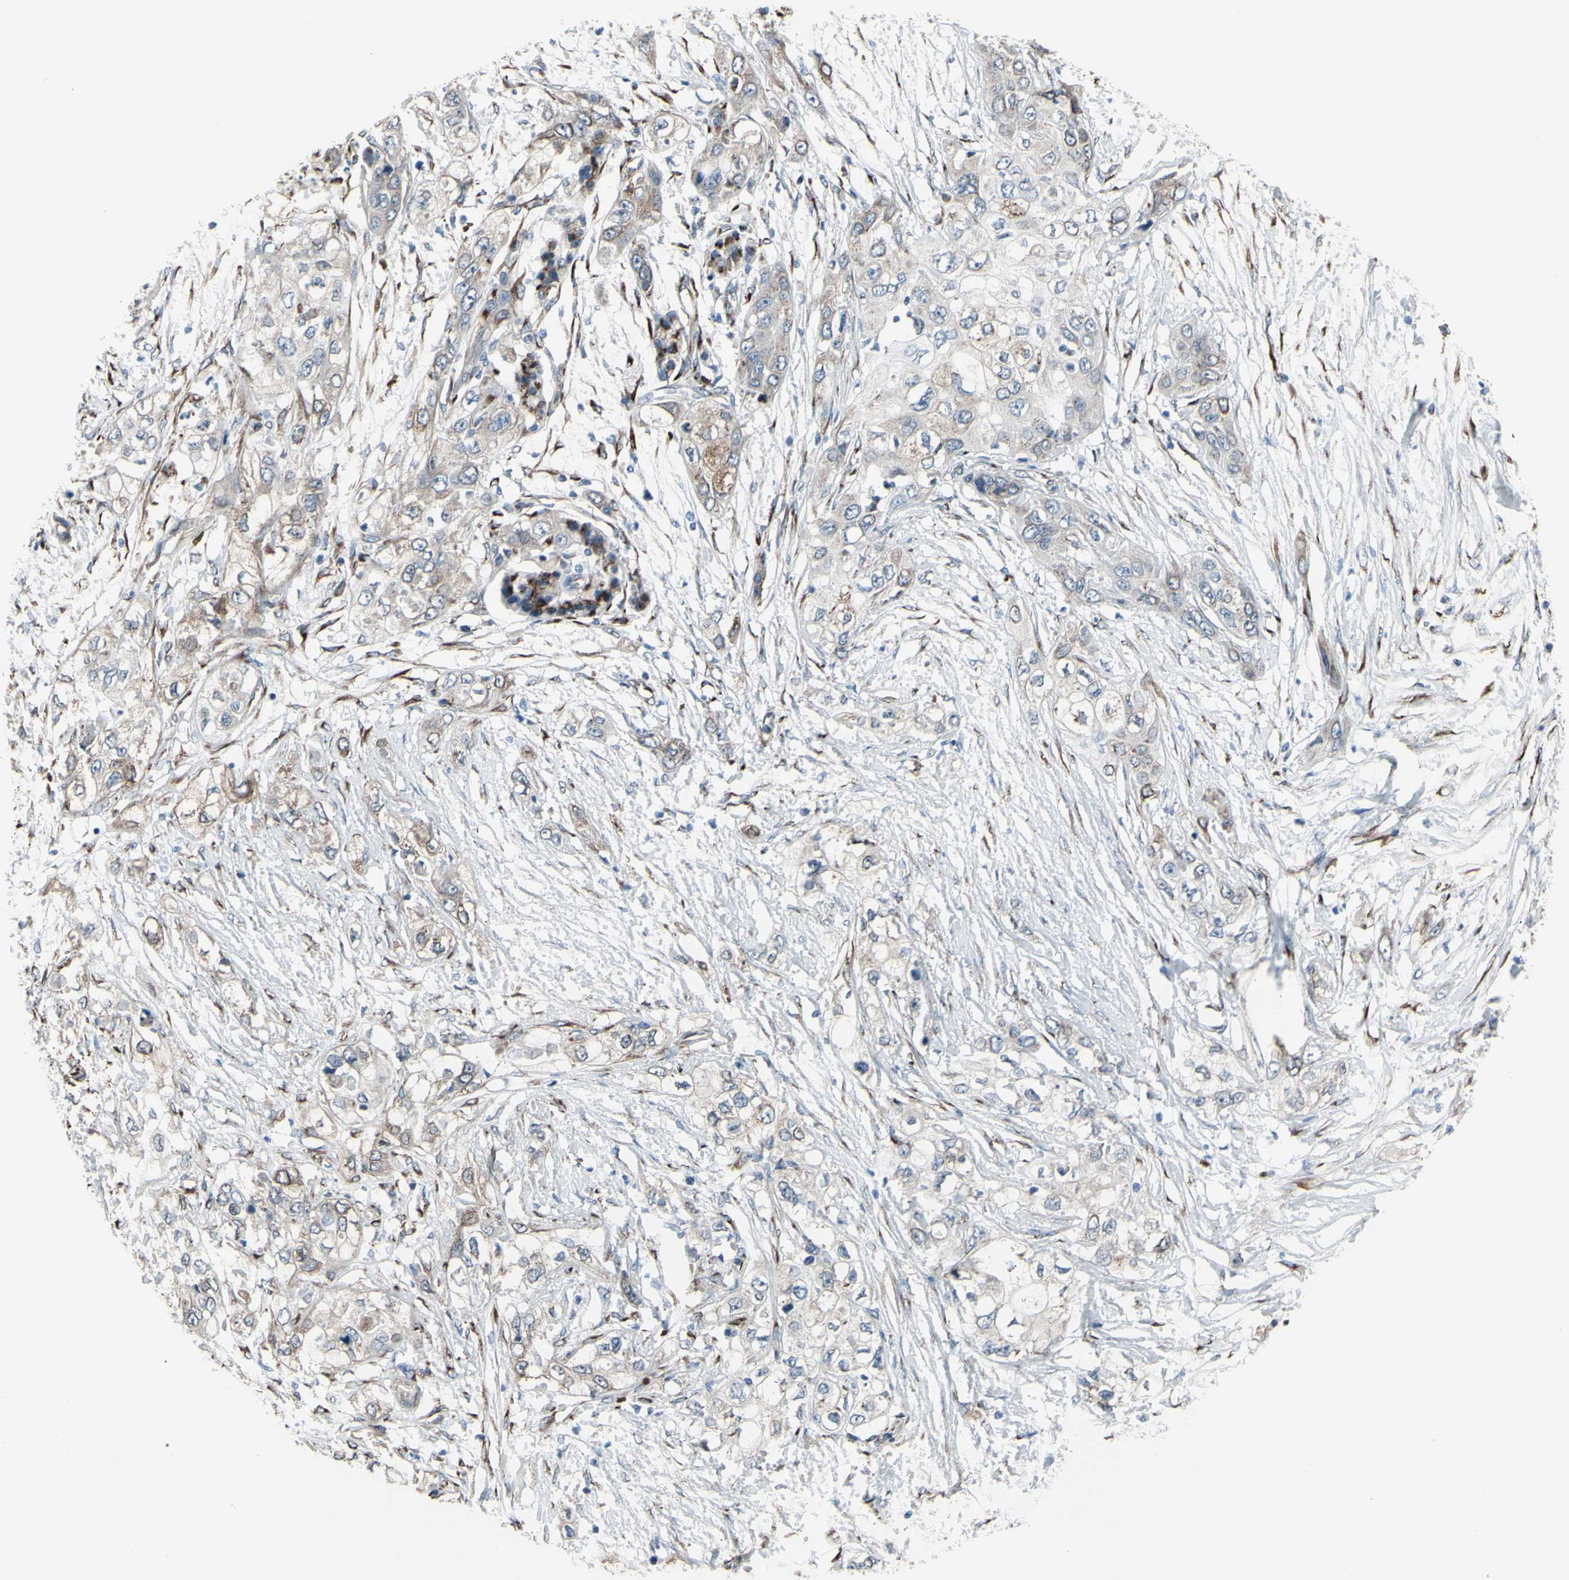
{"staining": {"intensity": "moderate", "quantity": "25%-75%", "location": "cytoplasmic/membranous"}, "tissue": "pancreatic cancer", "cell_type": "Tumor cells", "image_type": "cancer", "snomed": [{"axis": "morphology", "description": "Adenocarcinoma, NOS"}, {"axis": "topography", "description": "Pancreas"}], "caption": "High-power microscopy captured an IHC histopathology image of pancreatic cancer, revealing moderate cytoplasmic/membranous expression in about 25%-75% of tumor cells.", "gene": "GLG1", "patient": {"sex": "female", "age": 70}}